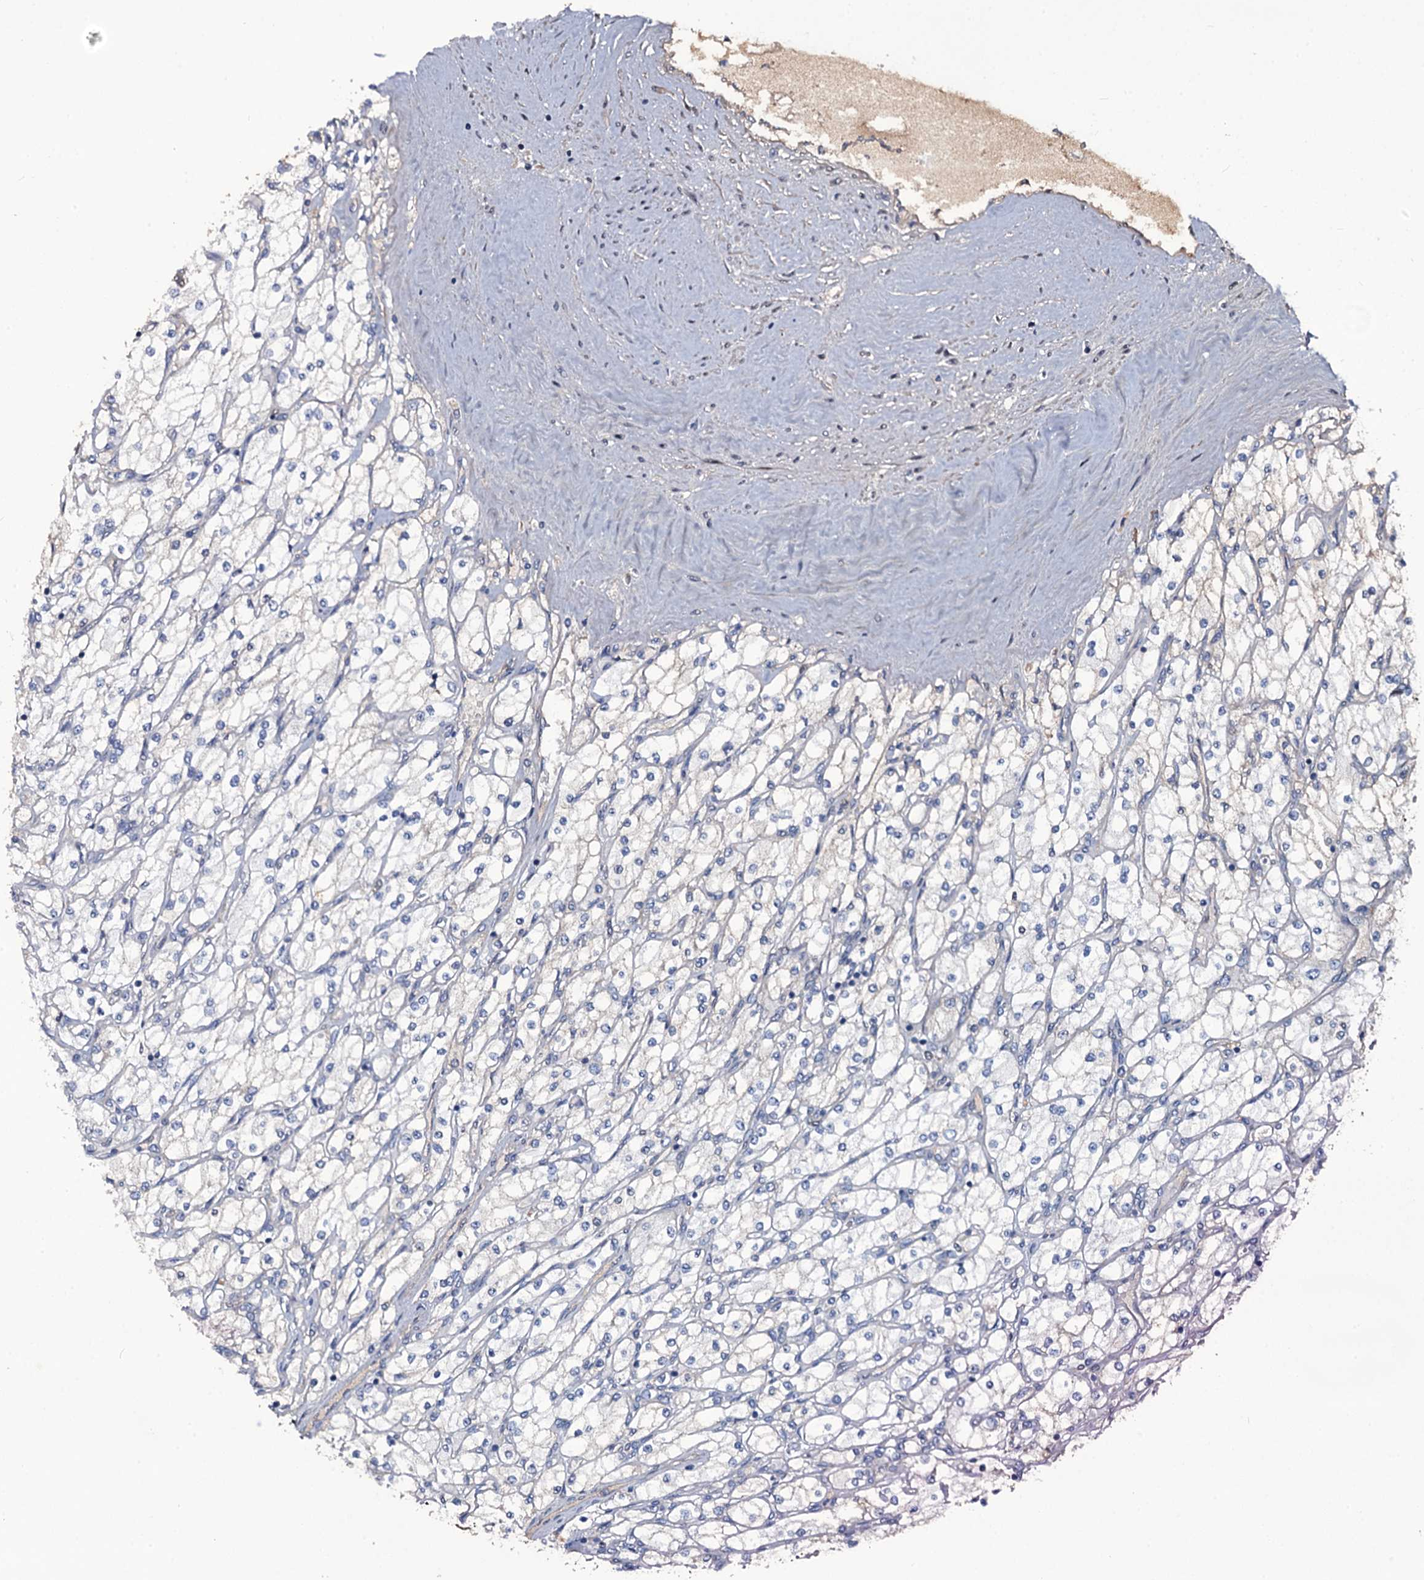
{"staining": {"intensity": "negative", "quantity": "none", "location": "none"}, "tissue": "renal cancer", "cell_type": "Tumor cells", "image_type": "cancer", "snomed": [{"axis": "morphology", "description": "Adenocarcinoma, NOS"}, {"axis": "topography", "description": "Kidney"}], "caption": "The immunohistochemistry (IHC) image has no significant staining in tumor cells of renal cancer (adenocarcinoma) tissue.", "gene": "LYG2", "patient": {"sex": "male", "age": 80}}